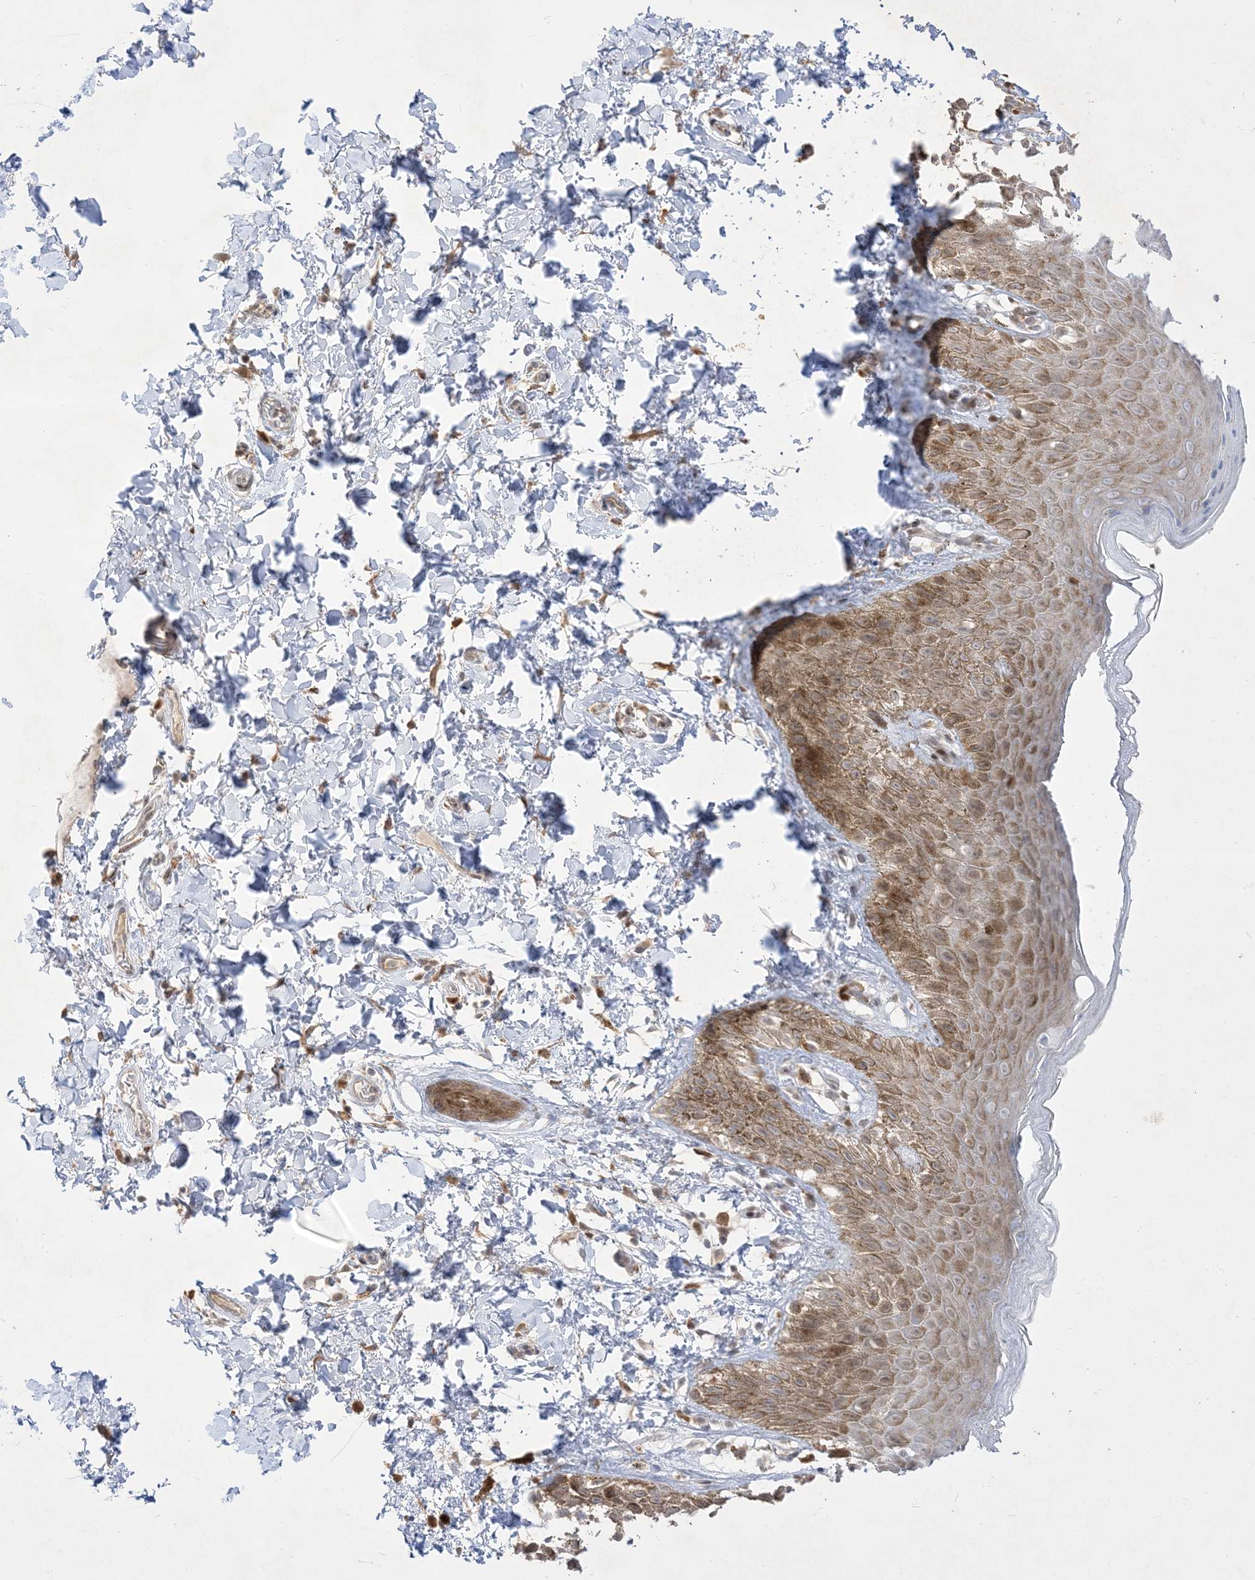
{"staining": {"intensity": "moderate", "quantity": ">75%", "location": "cytoplasmic/membranous,nuclear"}, "tissue": "skin", "cell_type": "Epidermal cells", "image_type": "normal", "snomed": [{"axis": "morphology", "description": "Normal tissue, NOS"}, {"axis": "topography", "description": "Anal"}], "caption": "Brown immunohistochemical staining in unremarkable human skin reveals moderate cytoplasmic/membranous,nuclear expression in approximately >75% of epidermal cells. The staining was performed using DAB (3,3'-diaminobenzidine), with brown indicating positive protein expression. Nuclei are stained blue with hematoxylin.", "gene": "BHLHE40", "patient": {"sex": "male", "age": 44}}